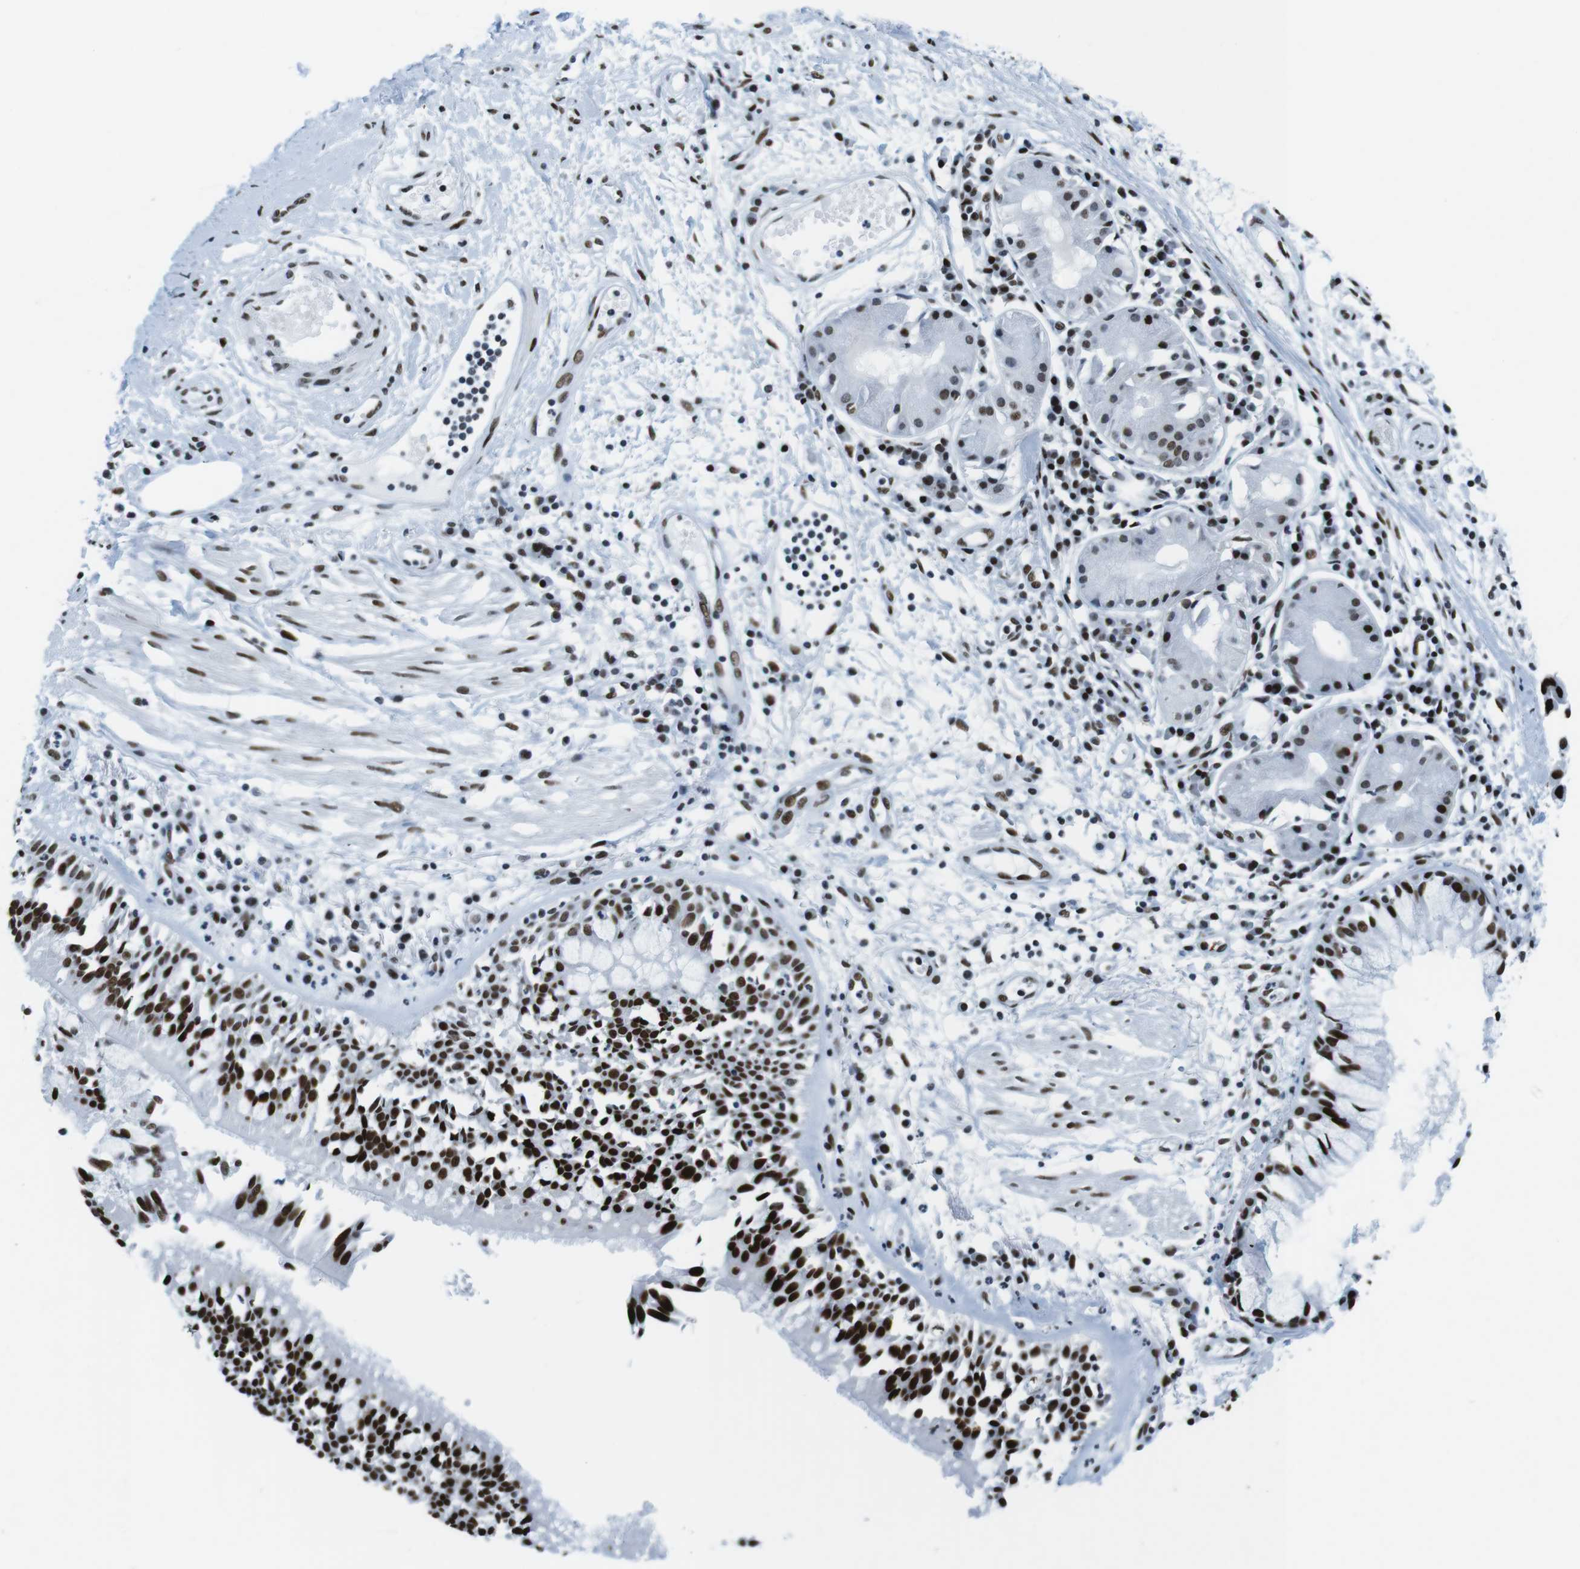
{"staining": {"intensity": "moderate", "quantity": ">75%", "location": "nuclear"}, "tissue": "adipose tissue", "cell_type": "Adipocytes", "image_type": "normal", "snomed": [{"axis": "morphology", "description": "Normal tissue, NOS"}, {"axis": "morphology", "description": "Adenocarcinoma, NOS"}, {"axis": "topography", "description": "Cartilage tissue"}, {"axis": "topography", "description": "Bronchus"}, {"axis": "topography", "description": "Lung"}], "caption": "Moderate nuclear protein expression is present in about >75% of adipocytes in adipose tissue. (IHC, brightfield microscopy, high magnification).", "gene": "CITED2", "patient": {"sex": "female", "age": 67}}